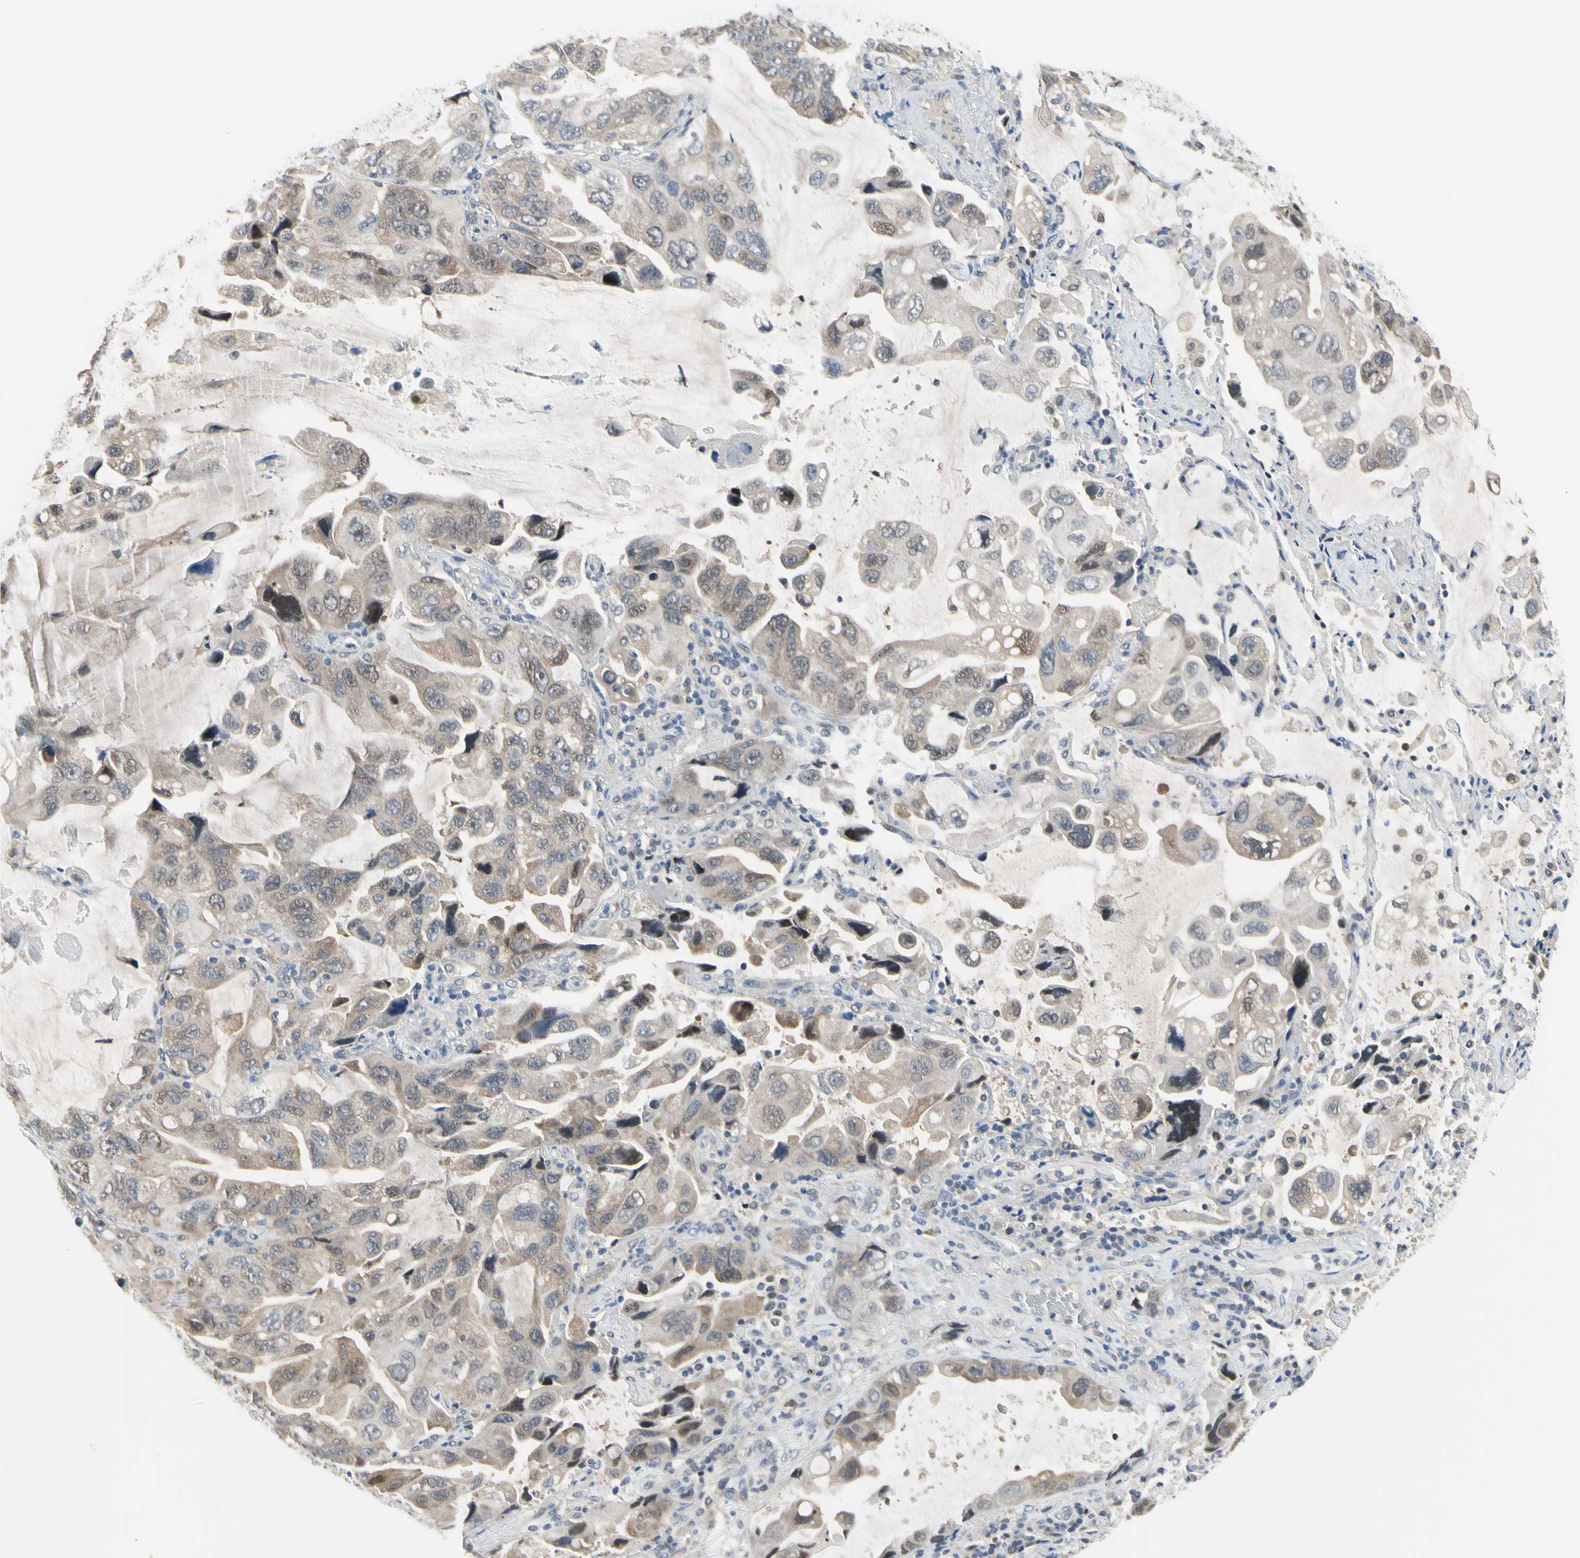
{"staining": {"intensity": "weak", "quantity": ">75%", "location": "cytoplasmic/membranous"}, "tissue": "lung cancer", "cell_type": "Tumor cells", "image_type": "cancer", "snomed": [{"axis": "morphology", "description": "Squamous cell carcinoma, NOS"}, {"axis": "topography", "description": "Lung"}], "caption": "Tumor cells reveal low levels of weak cytoplasmic/membranous expression in about >75% of cells in lung cancer (squamous cell carcinoma).", "gene": "HSPA4", "patient": {"sex": "female", "age": 73}}